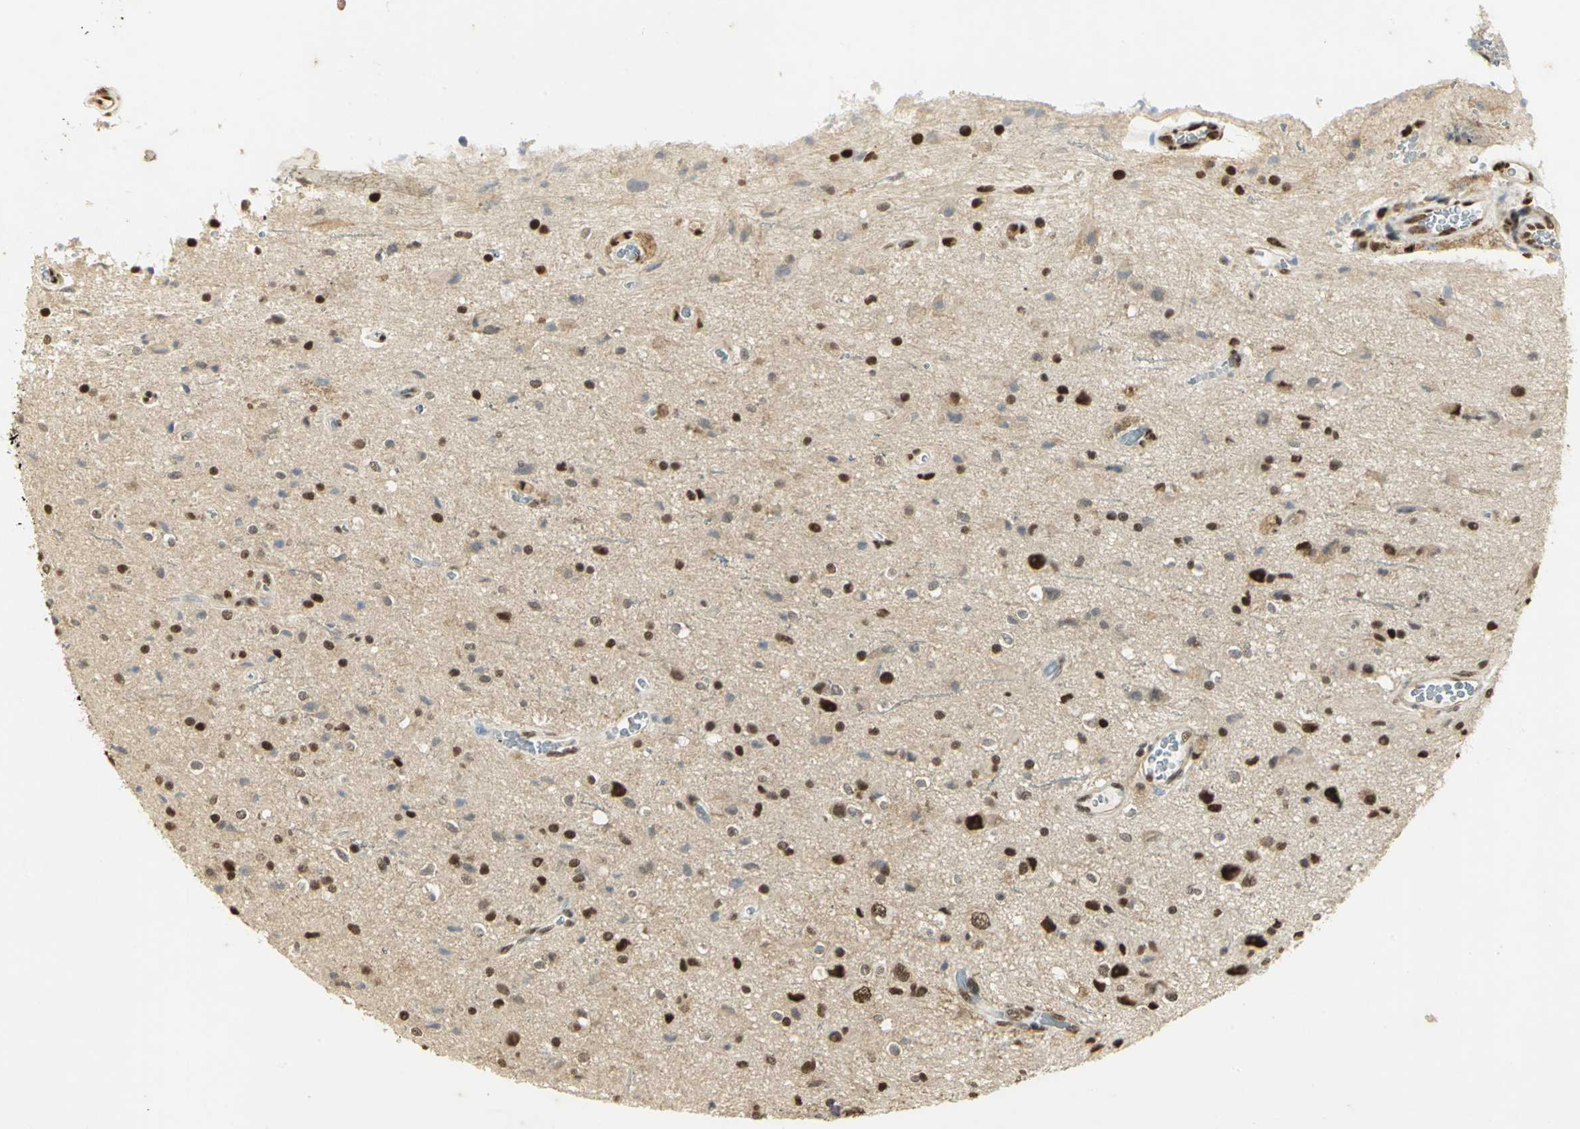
{"staining": {"intensity": "strong", "quantity": ">75%", "location": "nuclear"}, "tissue": "glioma", "cell_type": "Tumor cells", "image_type": "cancer", "snomed": [{"axis": "morphology", "description": "Glioma, malignant, High grade"}, {"axis": "topography", "description": "Brain"}], "caption": "Malignant glioma (high-grade) tissue reveals strong nuclear staining in about >75% of tumor cells", "gene": "SET", "patient": {"sex": "male", "age": 47}}